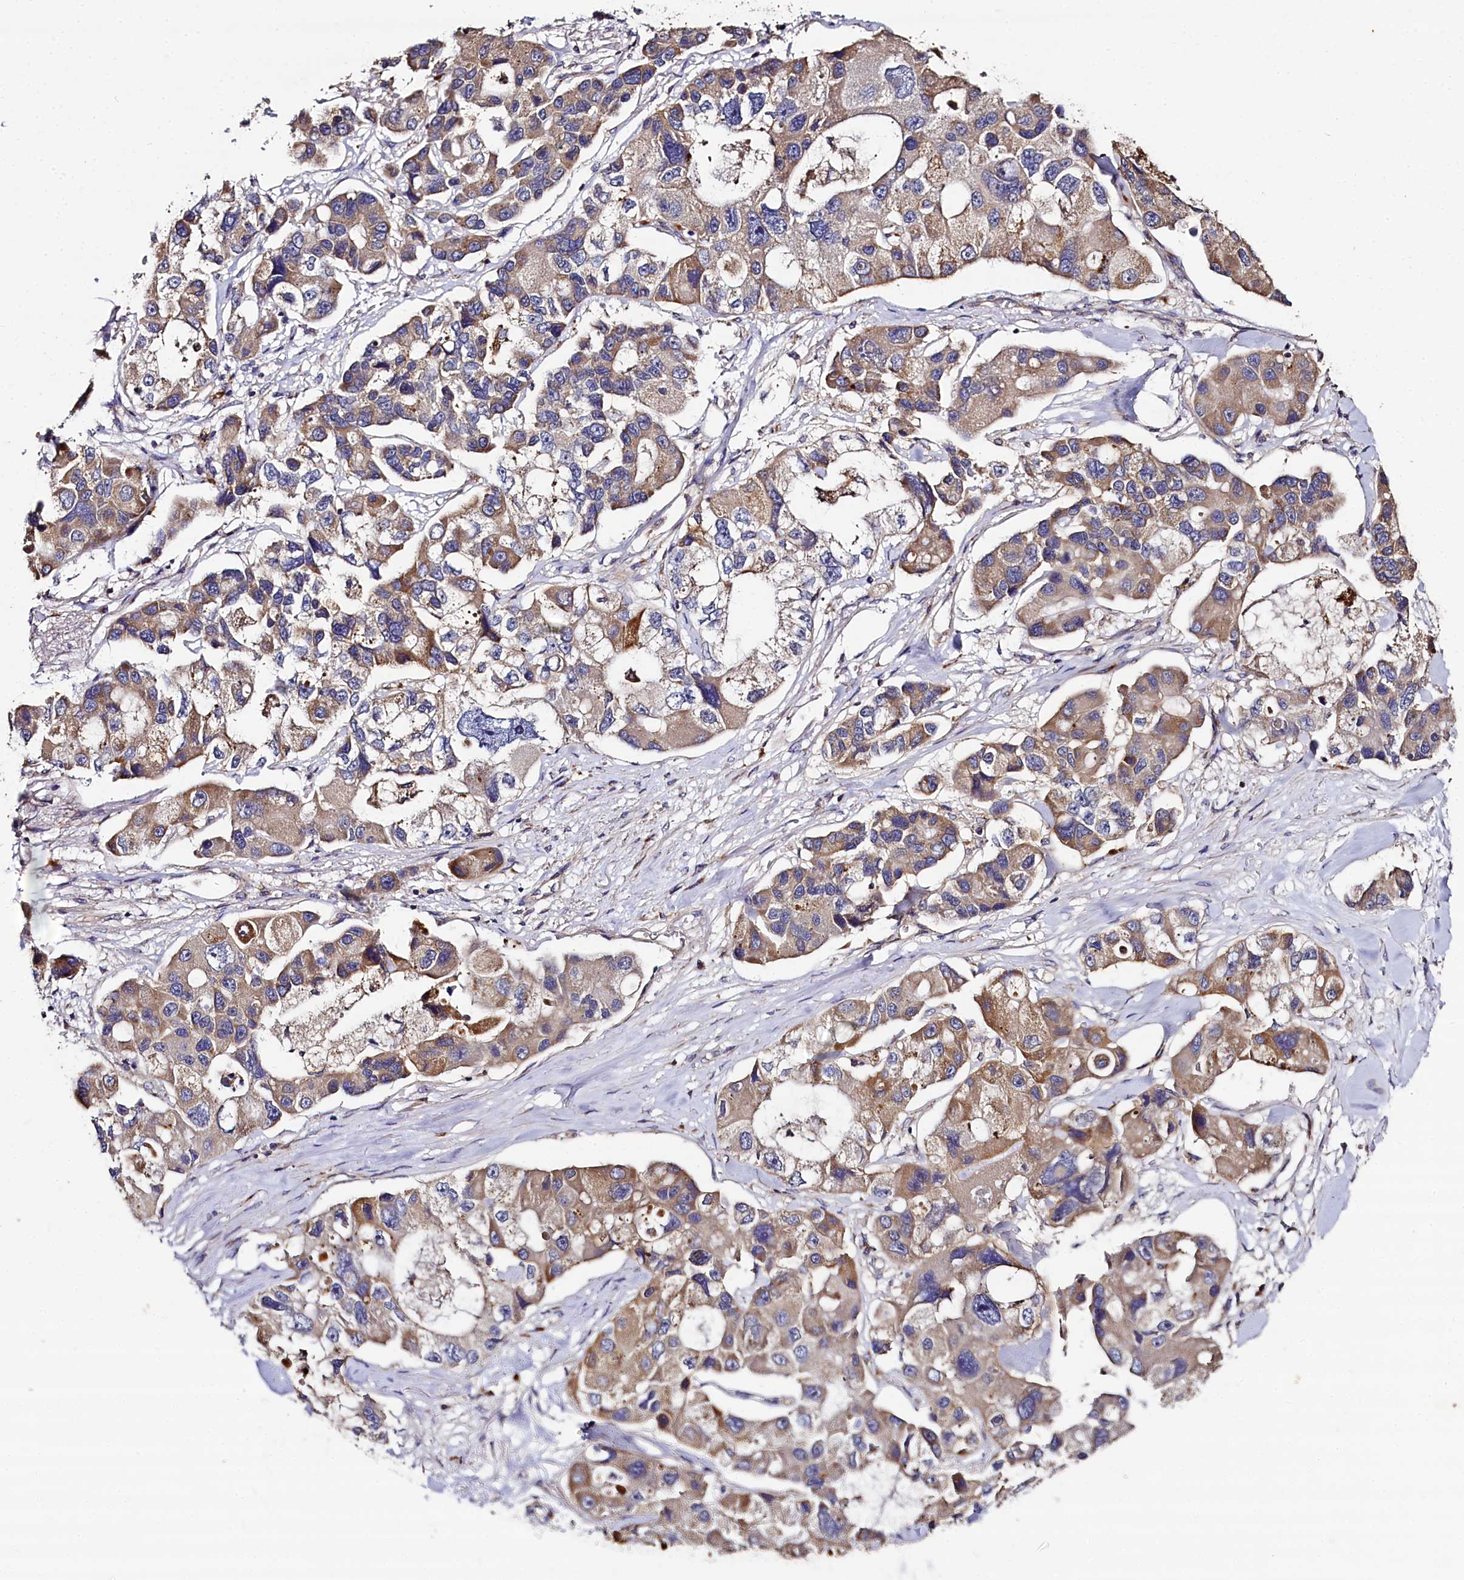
{"staining": {"intensity": "moderate", "quantity": ">75%", "location": "cytoplasmic/membranous"}, "tissue": "lung cancer", "cell_type": "Tumor cells", "image_type": "cancer", "snomed": [{"axis": "morphology", "description": "Adenocarcinoma, NOS"}, {"axis": "topography", "description": "Lung"}], "caption": "Protein expression analysis of human lung cancer reveals moderate cytoplasmic/membranous positivity in about >75% of tumor cells. The staining is performed using DAB (3,3'-diaminobenzidine) brown chromogen to label protein expression. The nuclei are counter-stained blue using hematoxylin.", "gene": "SPRYD3", "patient": {"sex": "female", "age": 54}}